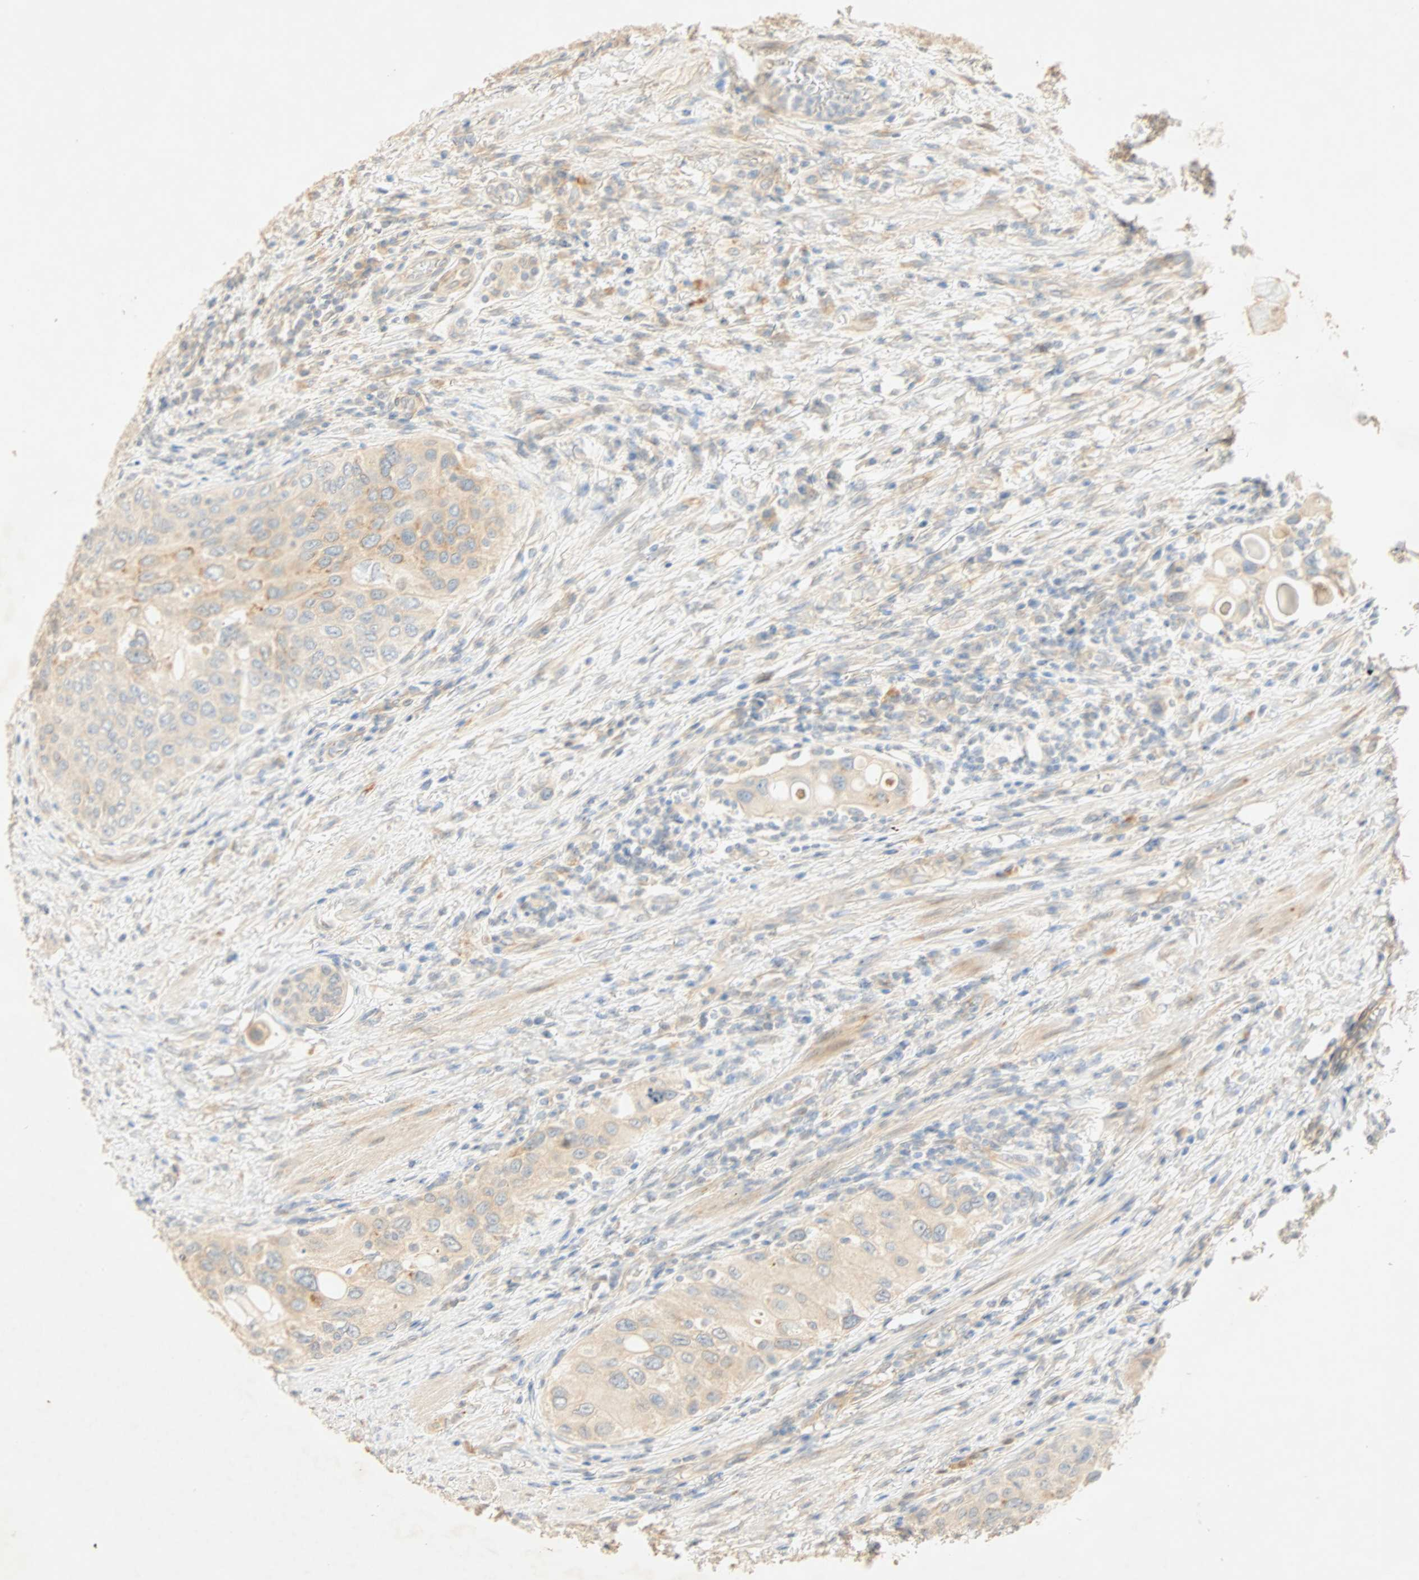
{"staining": {"intensity": "weak", "quantity": "<25%", "location": "cytoplasmic/membranous"}, "tissue": "urothelial cancer", "cell_type": "Tumor cells", "image_type": "cancer", "snomed": [{"axis": "morphology", "description": "Urothelial carcinoma, High grade"}, {"axis": "topography", "description": "Urinary bladder"}], "caption": "An immunohistochemistry (IHC) image of high-grade urothelial carcinoma is shown. There is no staining in tumor cells of high-grade urothelial carcinoma.", "gene": "SELENBP1", "patient": {"sex": "female", "age": 56}}